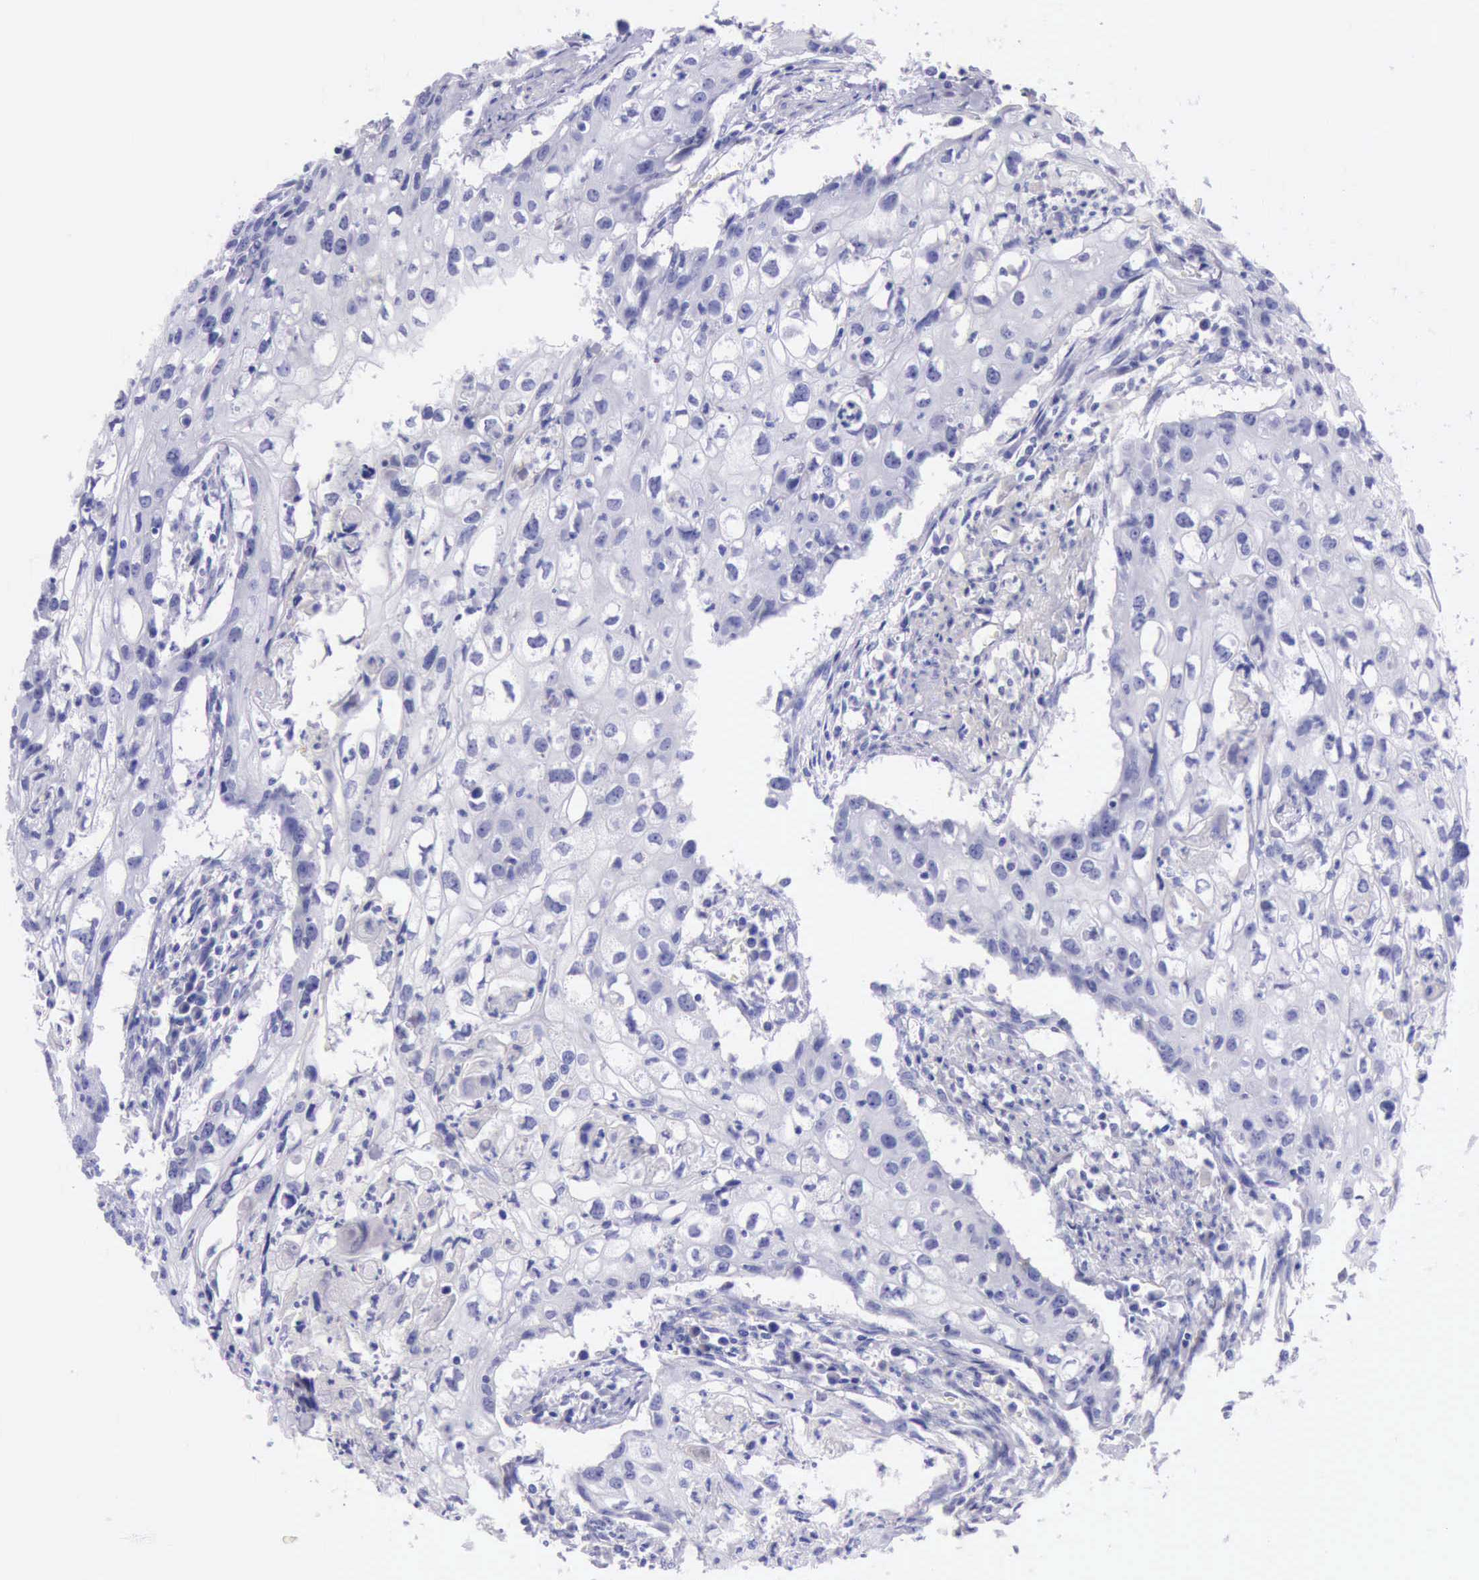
{"staining": {"intensity": "negative", "quantity": "none", "location": "none"}, "tissue": "urothelial cancer", "cell_type": "Tumor cells", "image_type": "cancer", "snomed": [{"axis": "morphology", "description": "Urothelial carcinoma, High grade"}, {"axis": "topography", "description": "Urinary bladder"}], "caption": "This photomicrograph is of high-grade urothelial carcinoma stained with IHC to label a protein in brown with the nuclei are counter-stained blue. There is no staining in tumor cells.", "gene": "KRT8", "patient": {"sex": "male", "age": 54}}